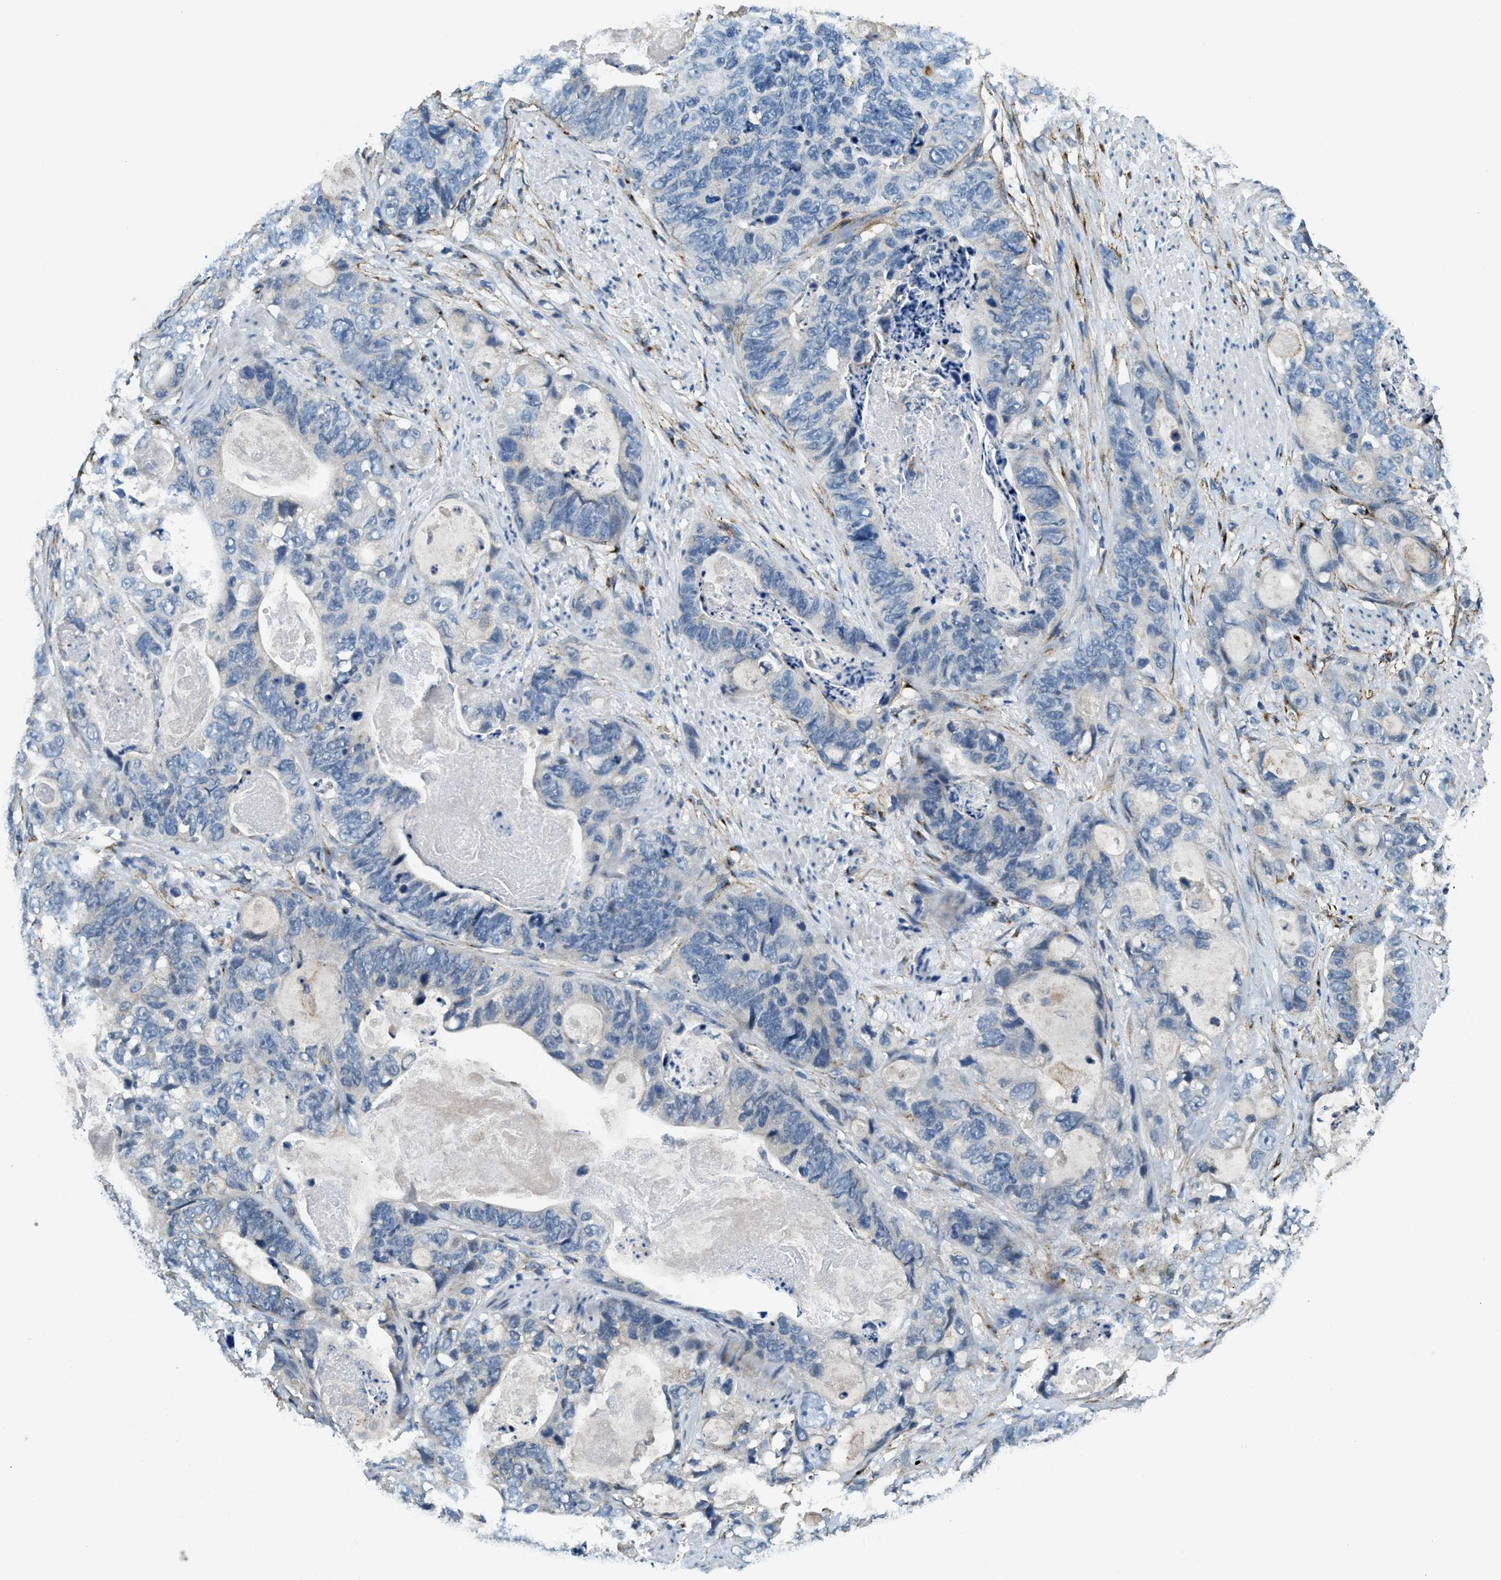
{"staining": {"intensity": "negative", "quantity": "none", "location": "none"}, "tissue": "stomach cancer", "cell_type": "Tumor cells", "image_type": "cancer", "snomed": [{"axis": "morphology", "description": "Adenocarcinoma, NOS"}, {"axis": "topography", "description": "Stomach"}], "caption": "Stomach adenocarcinoma was stained to show a protein in brown. There is no significant expression in tumor cells.", "gene": "LRP1", "patient": {"sex": "female", "age": 89}}